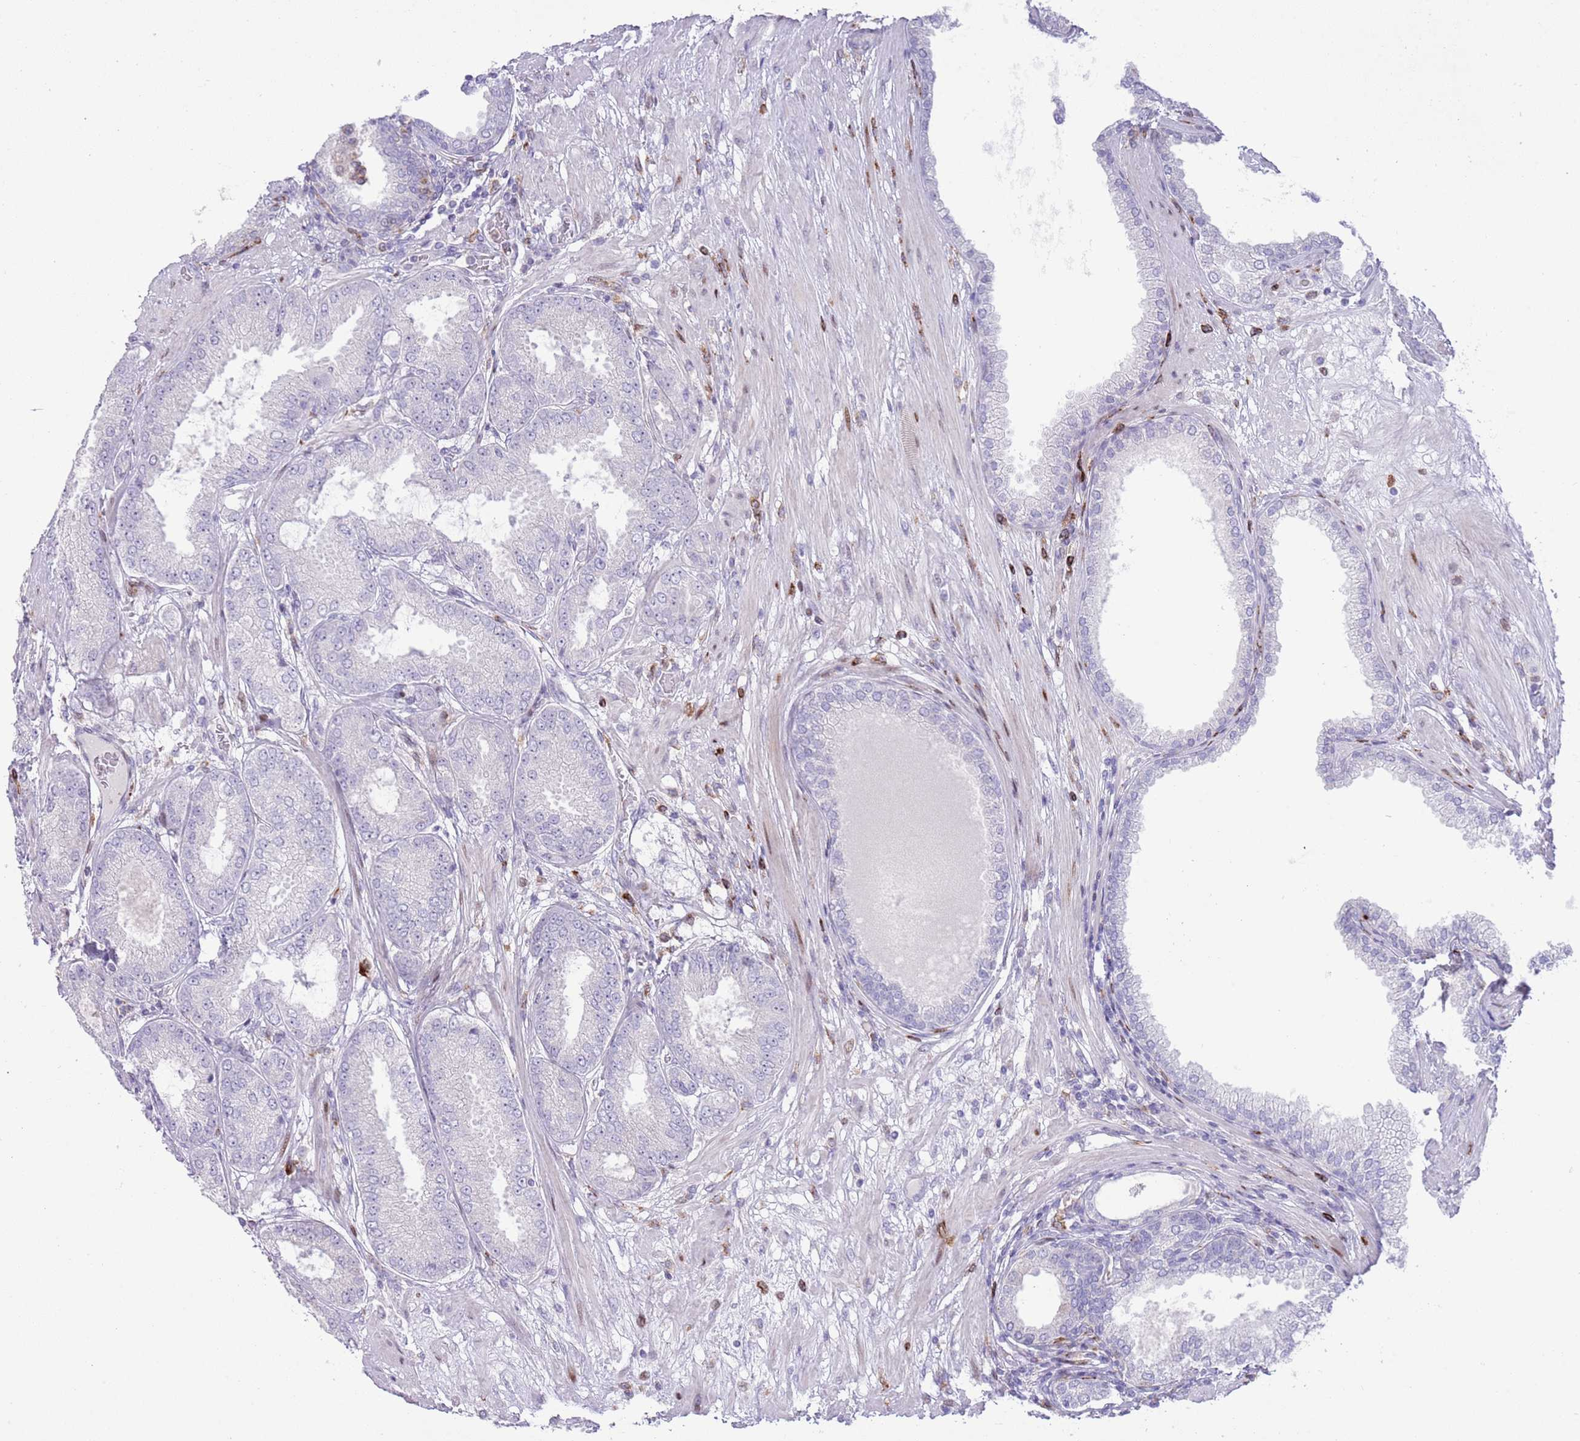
{"staining": {"intensity": "negative", "quantity": "none", "location": "none"}, "tissue": "prostate cancer", "cell_type": "Tumor cells", "image_type": "cancer", "snomed": [{"axis": "morphology", "description": "Adenocarcinoma, High grade"}, {"axis": "topography", "description": "Prostate"}], "caption": "DAB (3,3'-diaminobenzidine) immunohistochemical staining of adenocarcinoma (high-grade) (prostate) reveals no significant positivity in tumor cells.", "gene": "ANO8", "patient": {"sex": "male", "age": 71}}